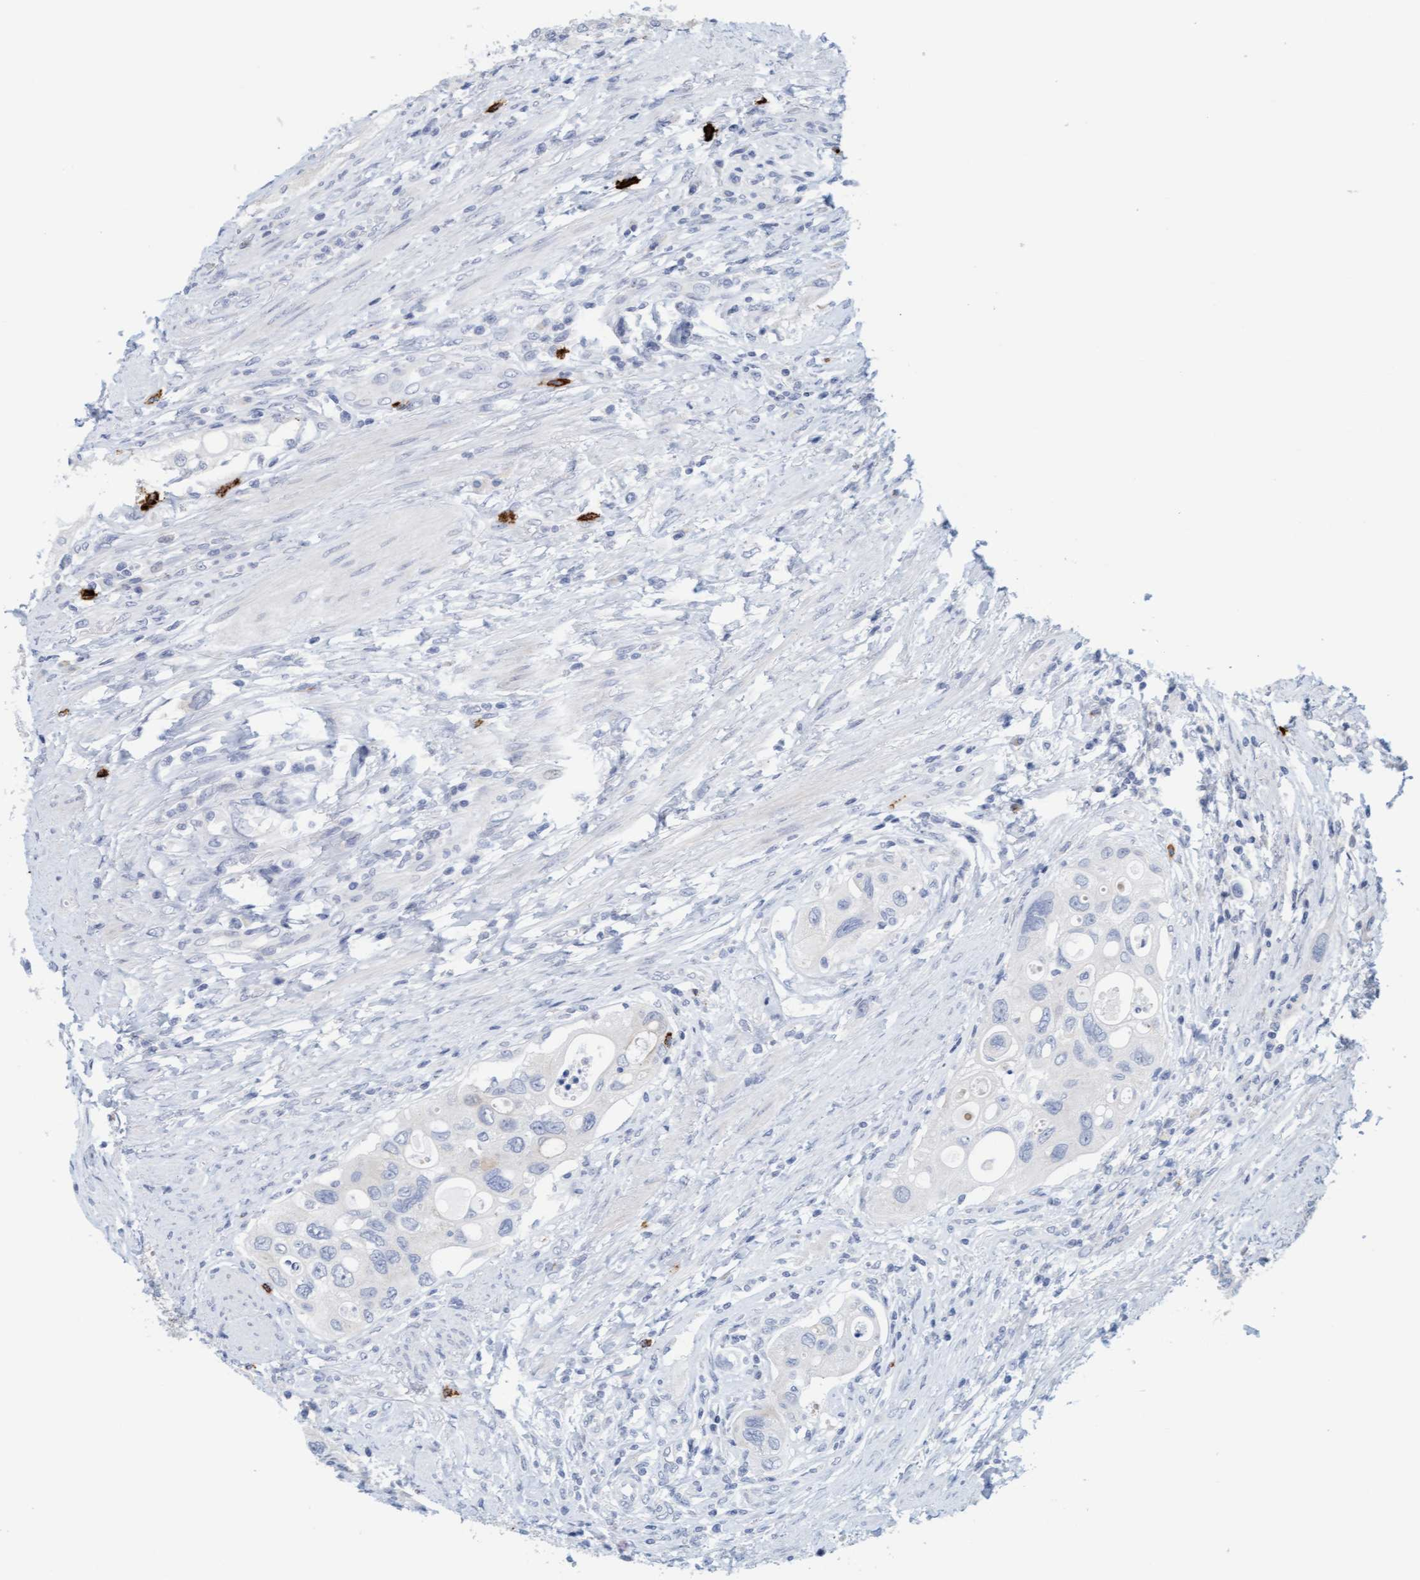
{"staining": {"intensity": "negative", "quantity": "none", "location": "none"}, "tissue": "urothelial cancer", "cell_type": "Tumor cells", "image_type": "cancer", "snomed": [{"axis": "morphology", "description": "Urothelial carcinoma, High grade"}, {"axis": "topography", "description": "Urinary bladder"}], "caption": "DAB immunohistochemical staining of human urothelial cancer exhibits no significant staining in tumor cells.", "gene": "CPA3", "patient": {"sex": "female", "age": 56}}